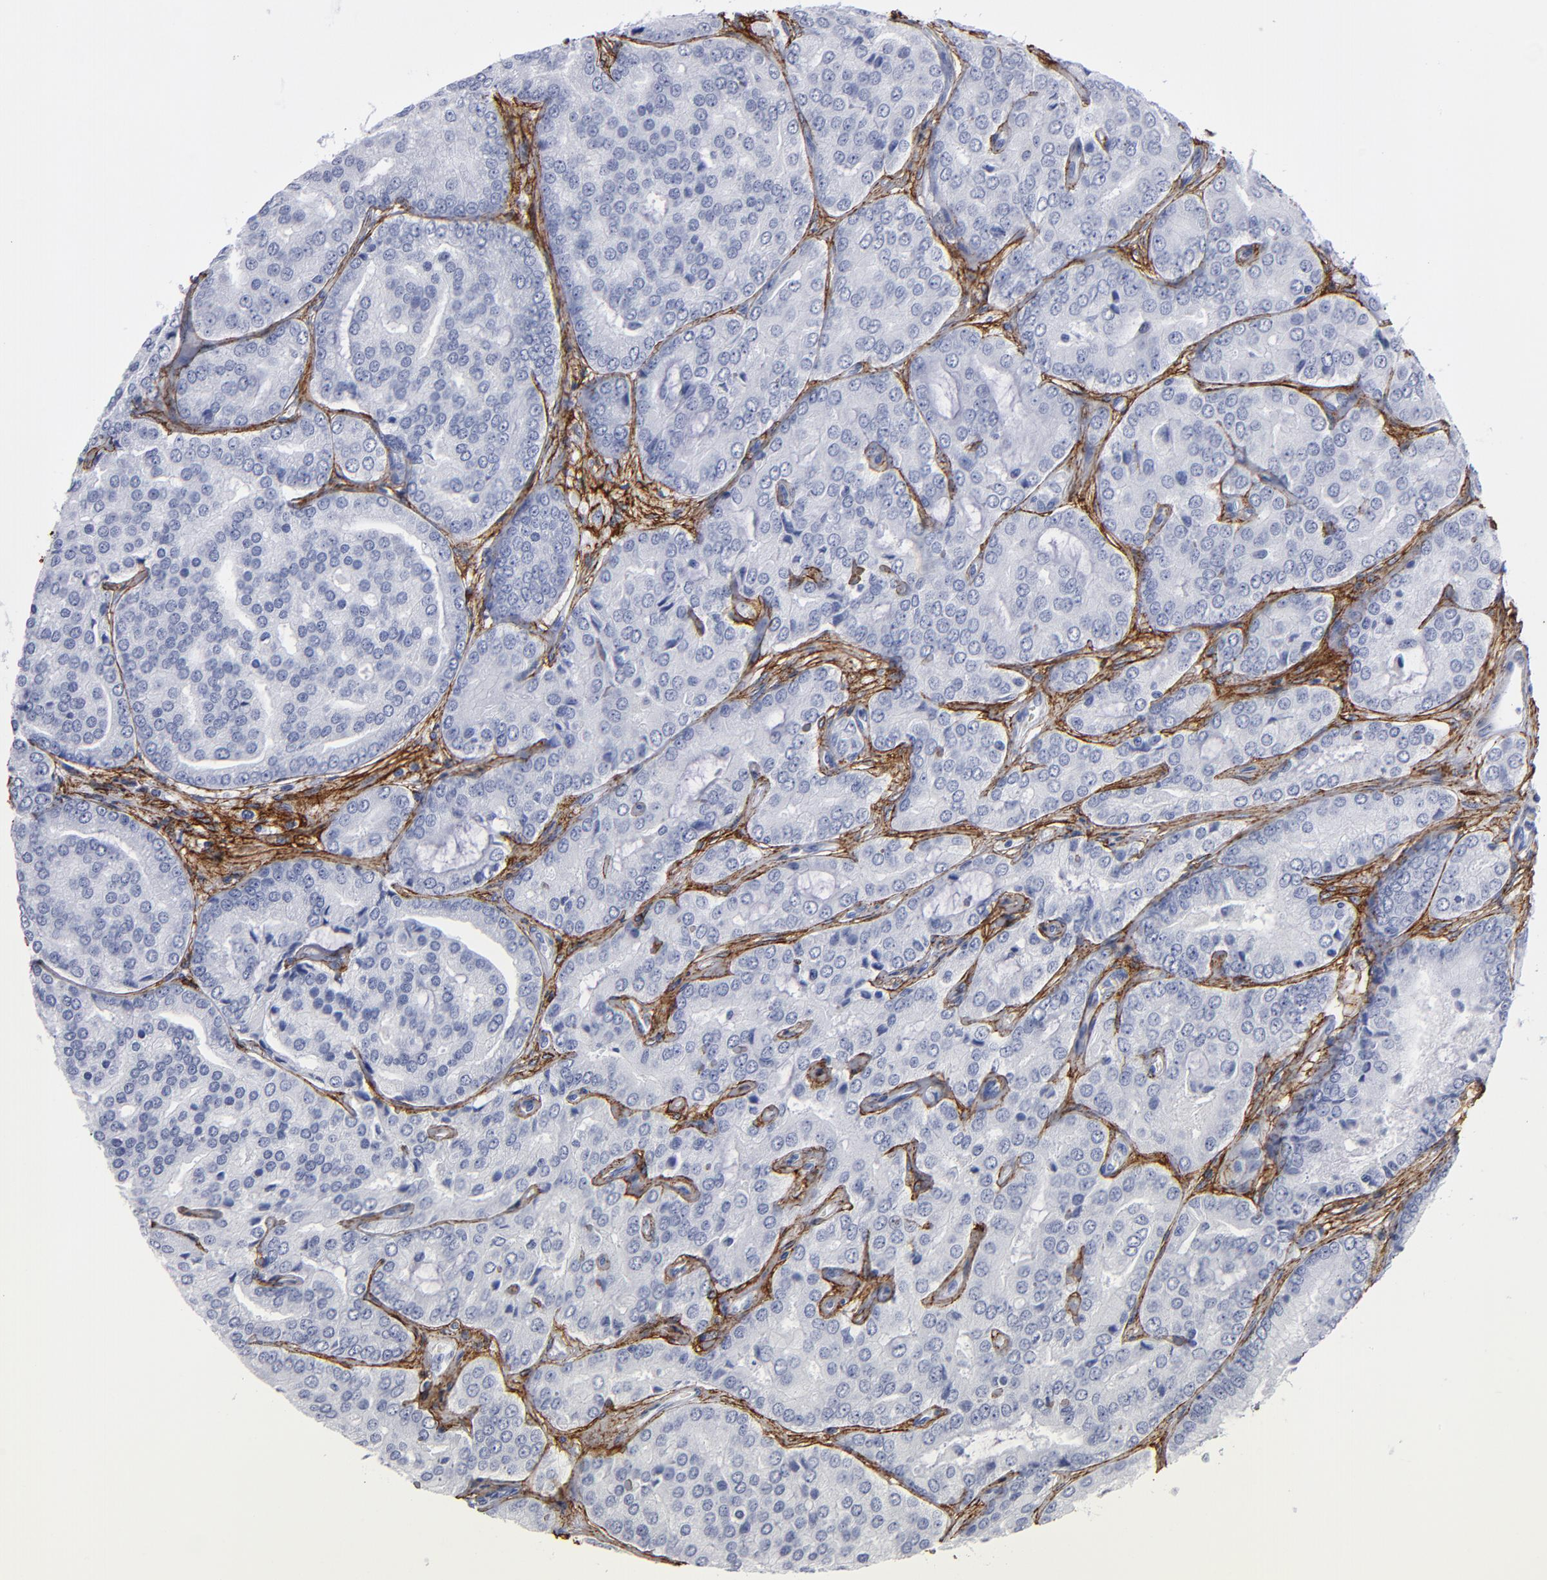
{"staining": {"intensity": "negative", "quantity": "none", "location": "none"}, "tissue": "prostate cancer", "cell_type": "Tumor cells", "image_type": "cancer", "snomed": [{"axis": "morphology", "description": "Adenocarcinoma, High grade"}, {"axis": "topography", "description": "Prostate"}], "caption": "Immunohistochemical staining of prostate cancer (adenocarcinoma (high-grade)) reveals no significant positivity in tumor cells.", "gene": "EMILIN1", "patient": {"sex": "male", "age": 64}}